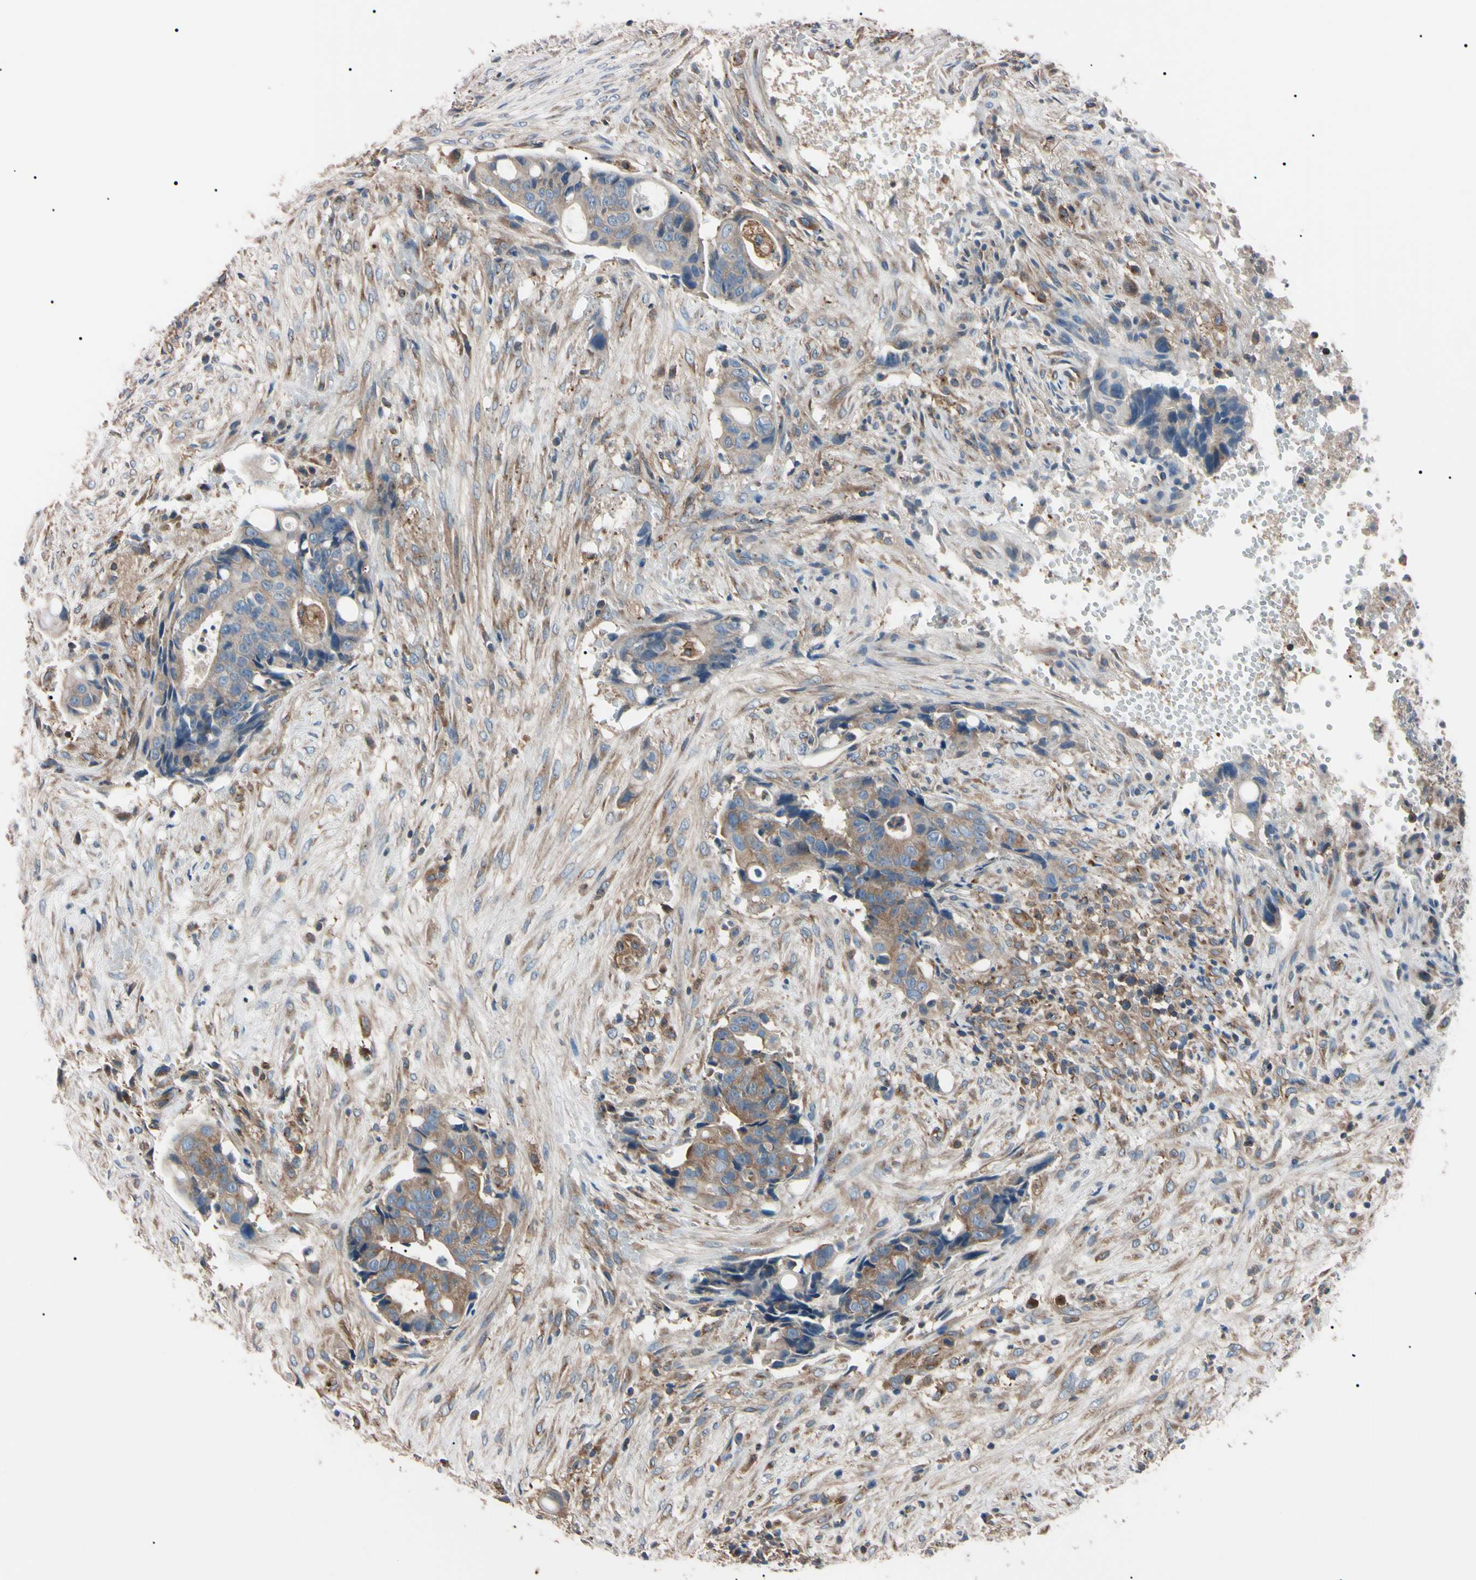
{"staining": {"intensity": "weak", "quantity": ">75%", "location": "cytoplasmic/membranous"}, "tissue": "colorectal cancer", "cell_type": "Tumor cells", "image_type": "cancer", "snomed": [{"axis": "morphology", "description": "Adenocarcinoma, NOS"}, {"axis": "topography", "description": "Colon"}], "caption": "This is an image of IHC staining of colorectal adenocarcinoma, which shows weak staining in the cytoplasmic/membranous of tumor cells.", "gene": "PRKACA", "patient": {"sex": "female", "age": 57}}